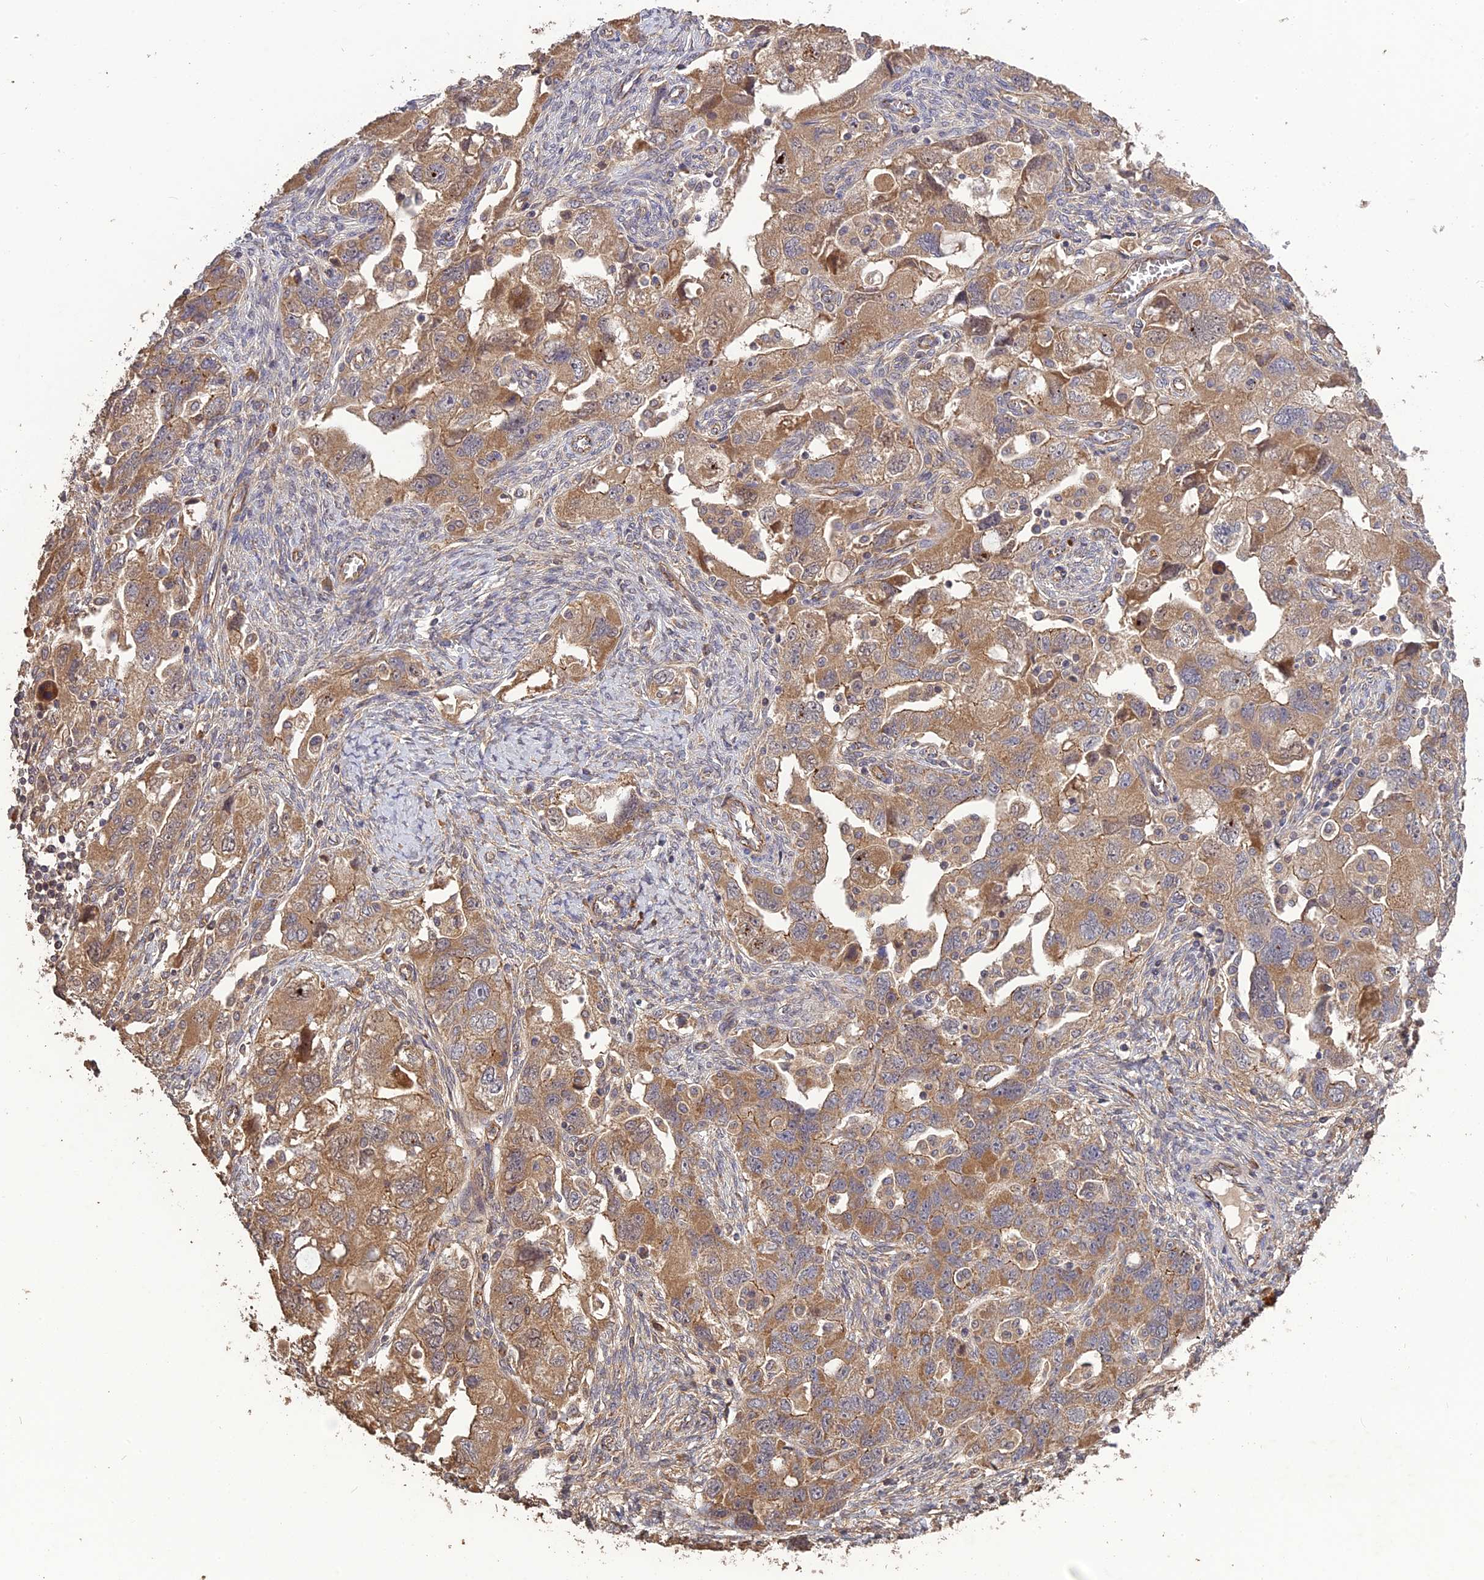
{"staining": {"intensity": "moderate", "quantity": ">75%", "location": "cytoplasmic/membranous"}, "tissue": "ovarian cancer", "cell_type": "Tumor cells", "image_type": "cancer", "snomed": [{"axis": "morphology", "description": "Carcinoma, NOS"}, {"axis": "morphology", "description": "Cystadenocarcinoma, serous, NOS"}, {"axis": "topography", "description": "Ovary"}], "caption": "Brown immunohistochemical staining in human ovarian cancer exhibits moderate cytoplasmic/membranous expression in approximately >75% of tumor cells.", "gene": "ARHGAP40", "patient": {"sex": "female", "age": 69}}